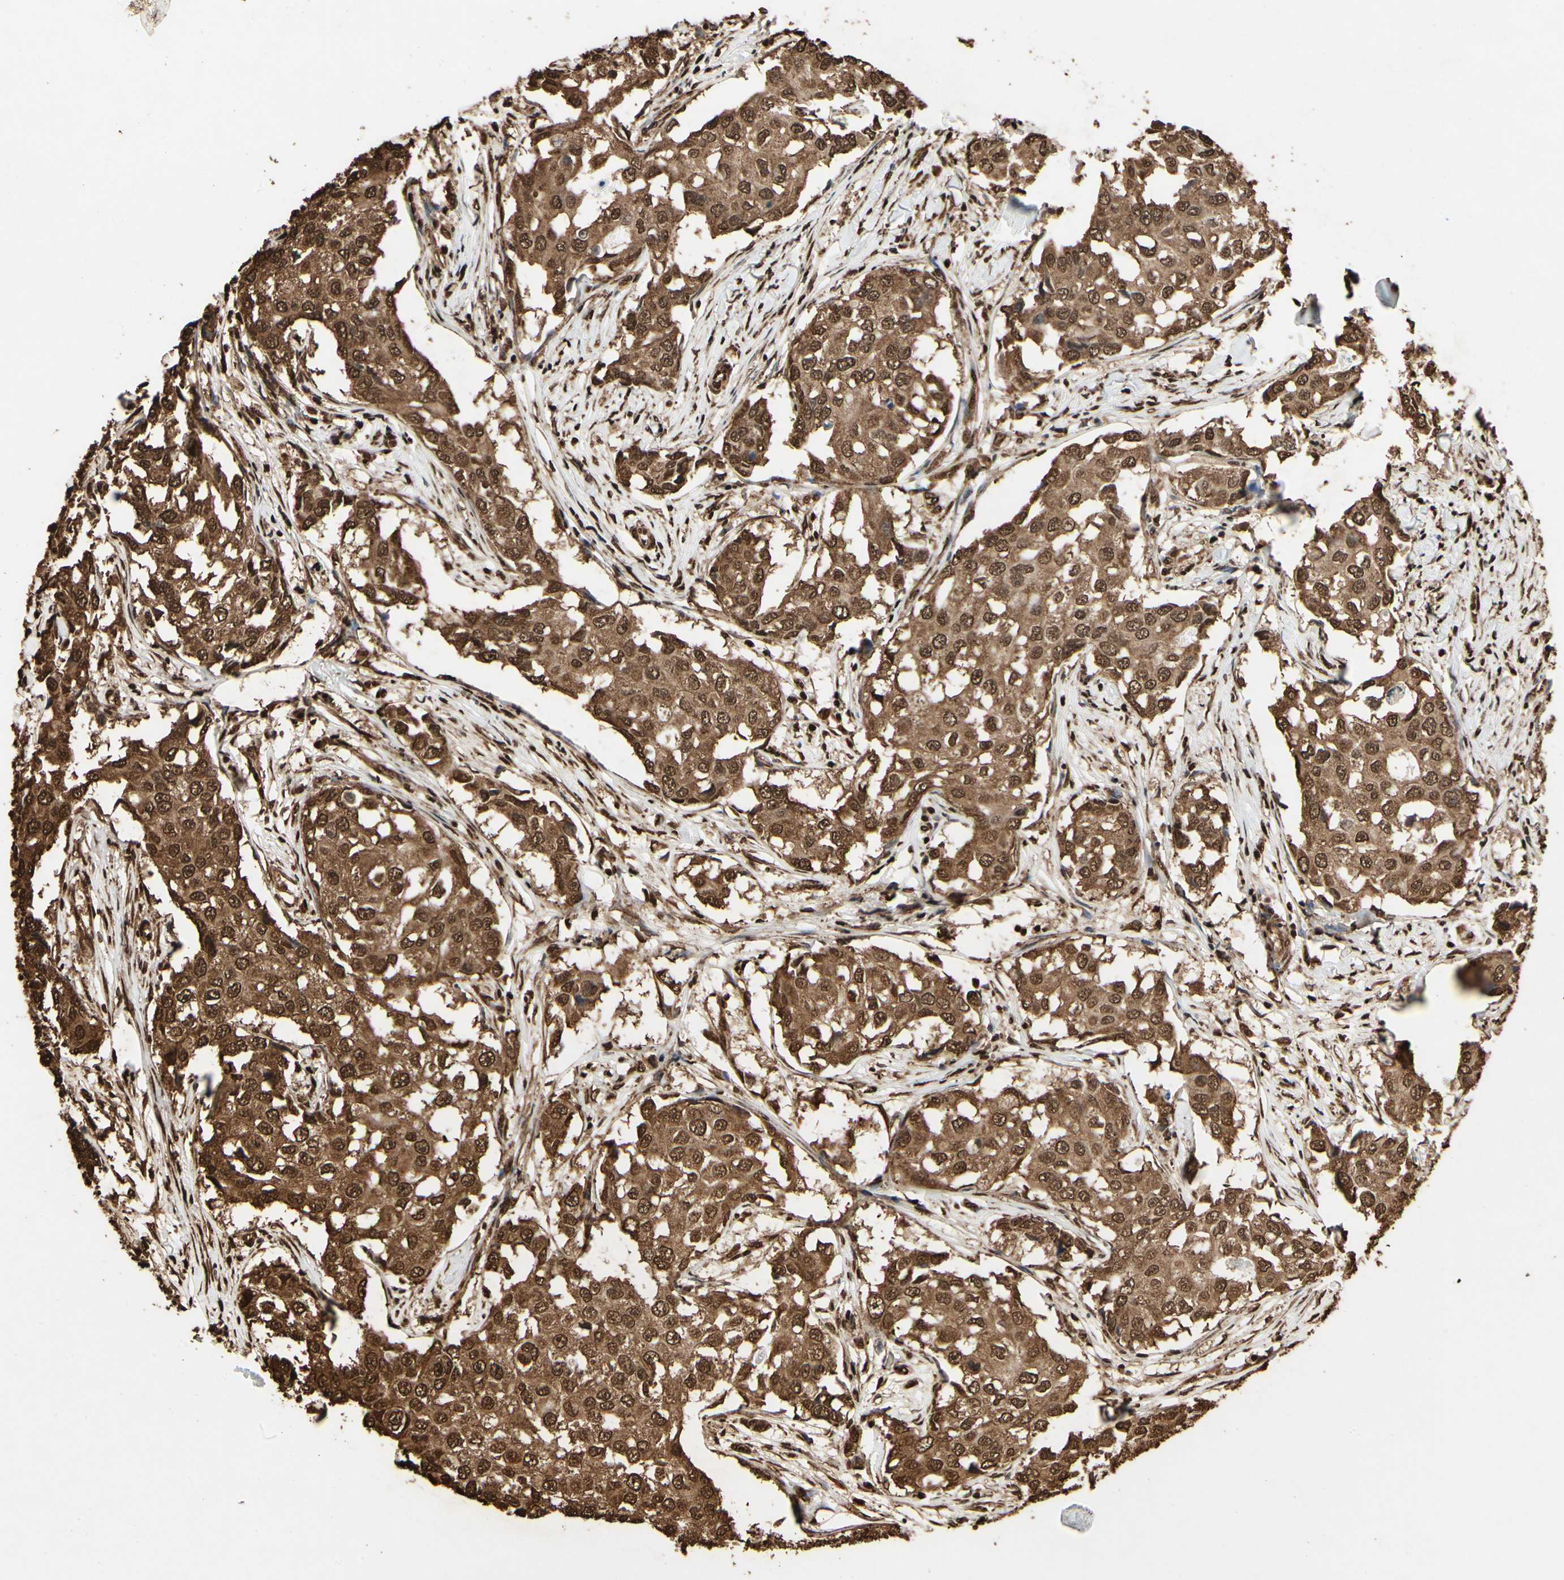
{"staining": {"intensity": "strong", "quantity": ">75%", "location": "cytoplasmic/membranous,nuclear"}, "tissue": "breast cancer", "cell_type": "Tumor cells", "image_type": "cancer", "snomed": [{"axis": "morphology", "description": "Duct carcinoma"}, {"axis": "topography", "description": "Breast"}], "caption": "Immunohistochemical staining of human infiltrating ductal carcinoma (breast) shows strong cytoplasmic/membranous and nuclear protein staining in about >75% of tumor cells.", "gene": "HNRNPK", "patient": {"sex": "female", "age": 27}}